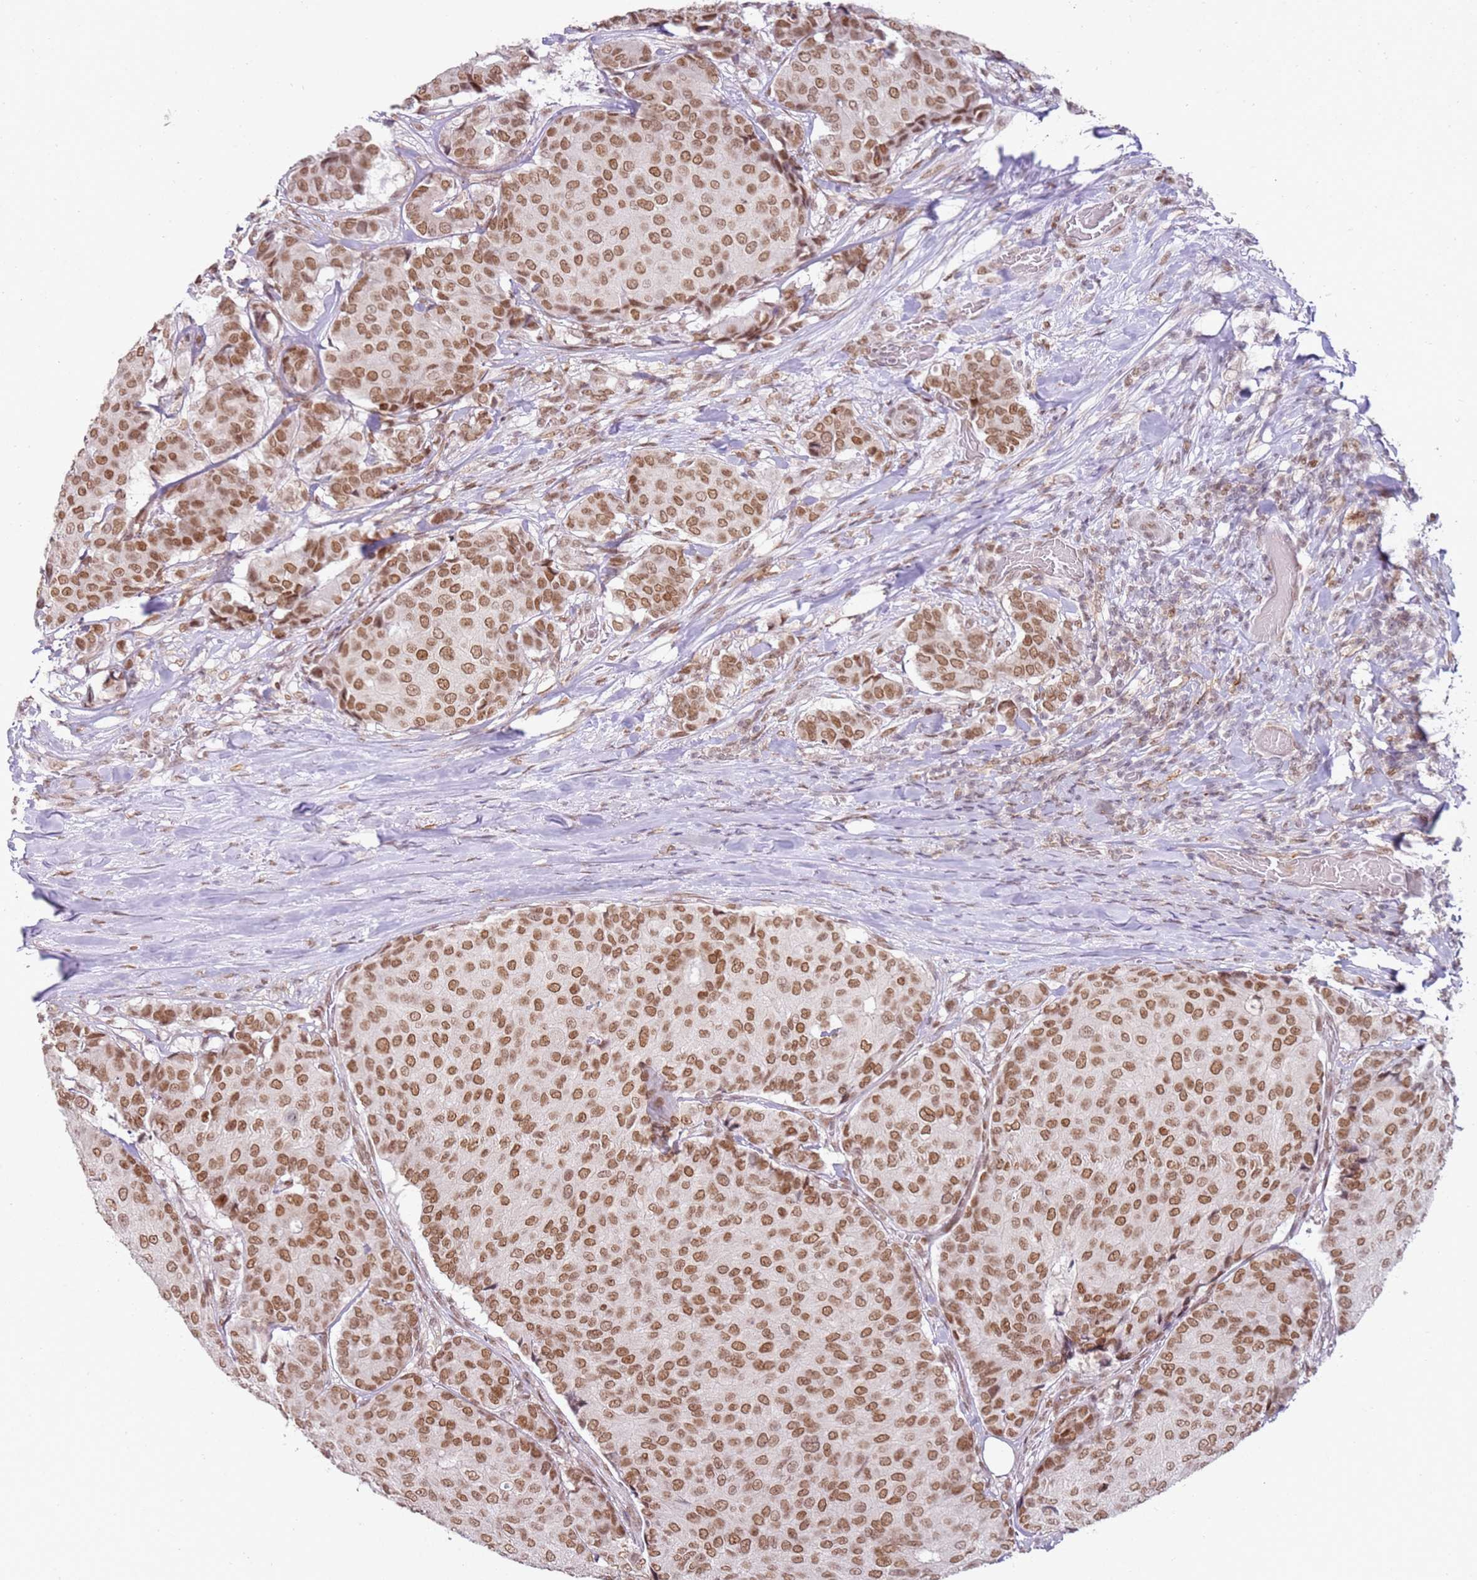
{"staining": {"intensity": "moderate", "quantity": ">75%", "location": "nuclear"}, "tissue": "breast cancer", "cell_type": "Tumor cells", "image_type": "cancer", "snomed": [{"axis": "morphology", "description": "Duct carcinoma"}, {"axis": "topography", "description": "Breast"}], "caption": "High-magnification brightfield microscopy of breast cancer stained with DAB (3,3'-diaminobenzidine) (brown) and counterstained with hematoxylin (blue). tumor cells exhibit moderate nuclear staining is seen in about>75% of cells.", "gene": "PHC2", "patient": {"sex": "female", "age": 75}}